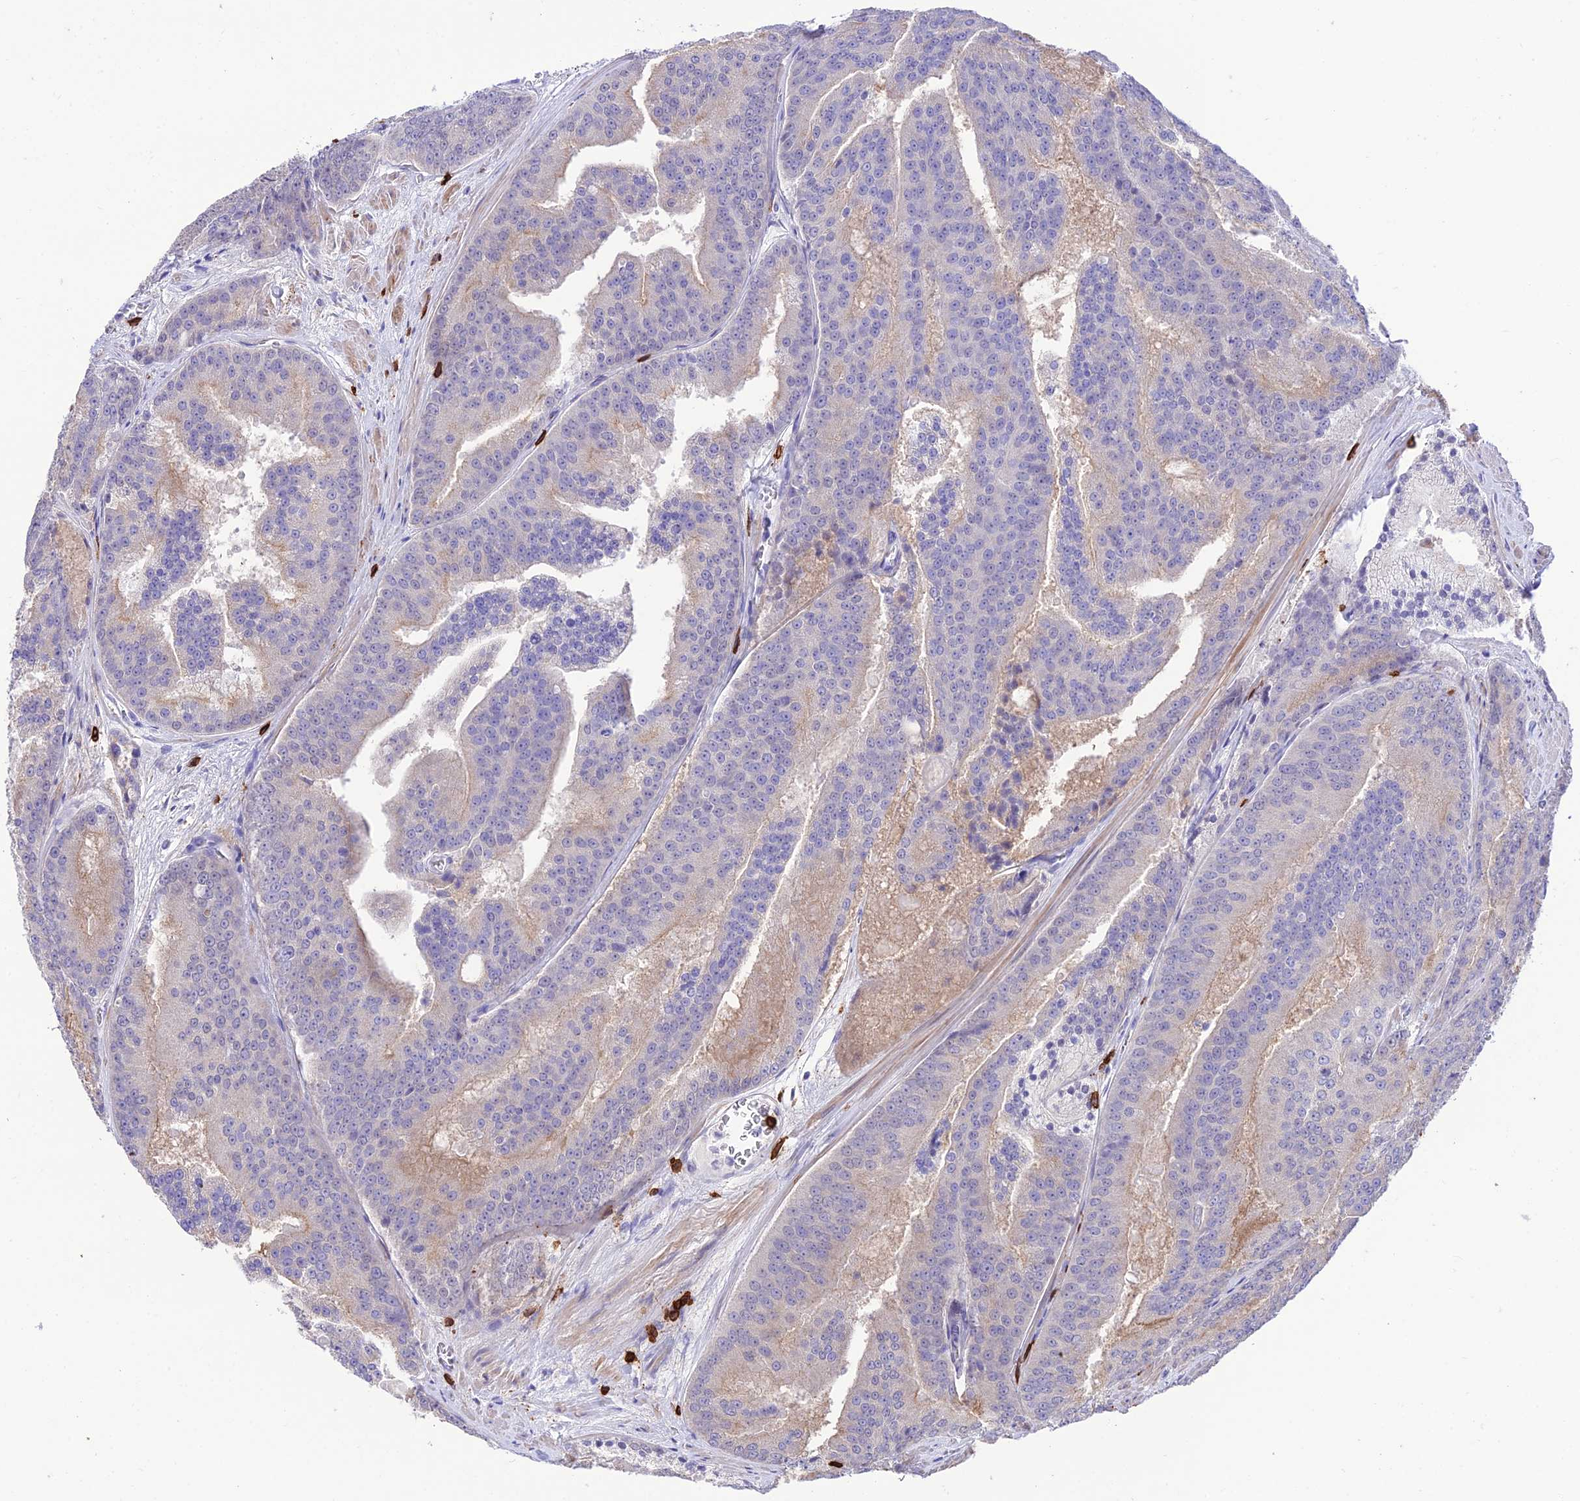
{"staining": {"intensity": "negative", "quantity": "none", "location": "none"}, "tissue": "prostate cancer", "cell_type": "Tumor cells", "image_type": "cancer", "snomed": [{"axis": "morphology", "description": "Adenocarcinoma, High grade"}, {"axis": "topography", "description": "Prostate"}], "caption": "High magnification brightfield microscopy of adenocarcinoma (high-grade) (prostate) stained with DAB (3,3'-diaminobenzidine) (brown) and counterstained with hematoxylin (blue): tumor cells show no significant expression.", "gene": "PTPRCAP", "patient": {"sex": "male", "age": 61}}